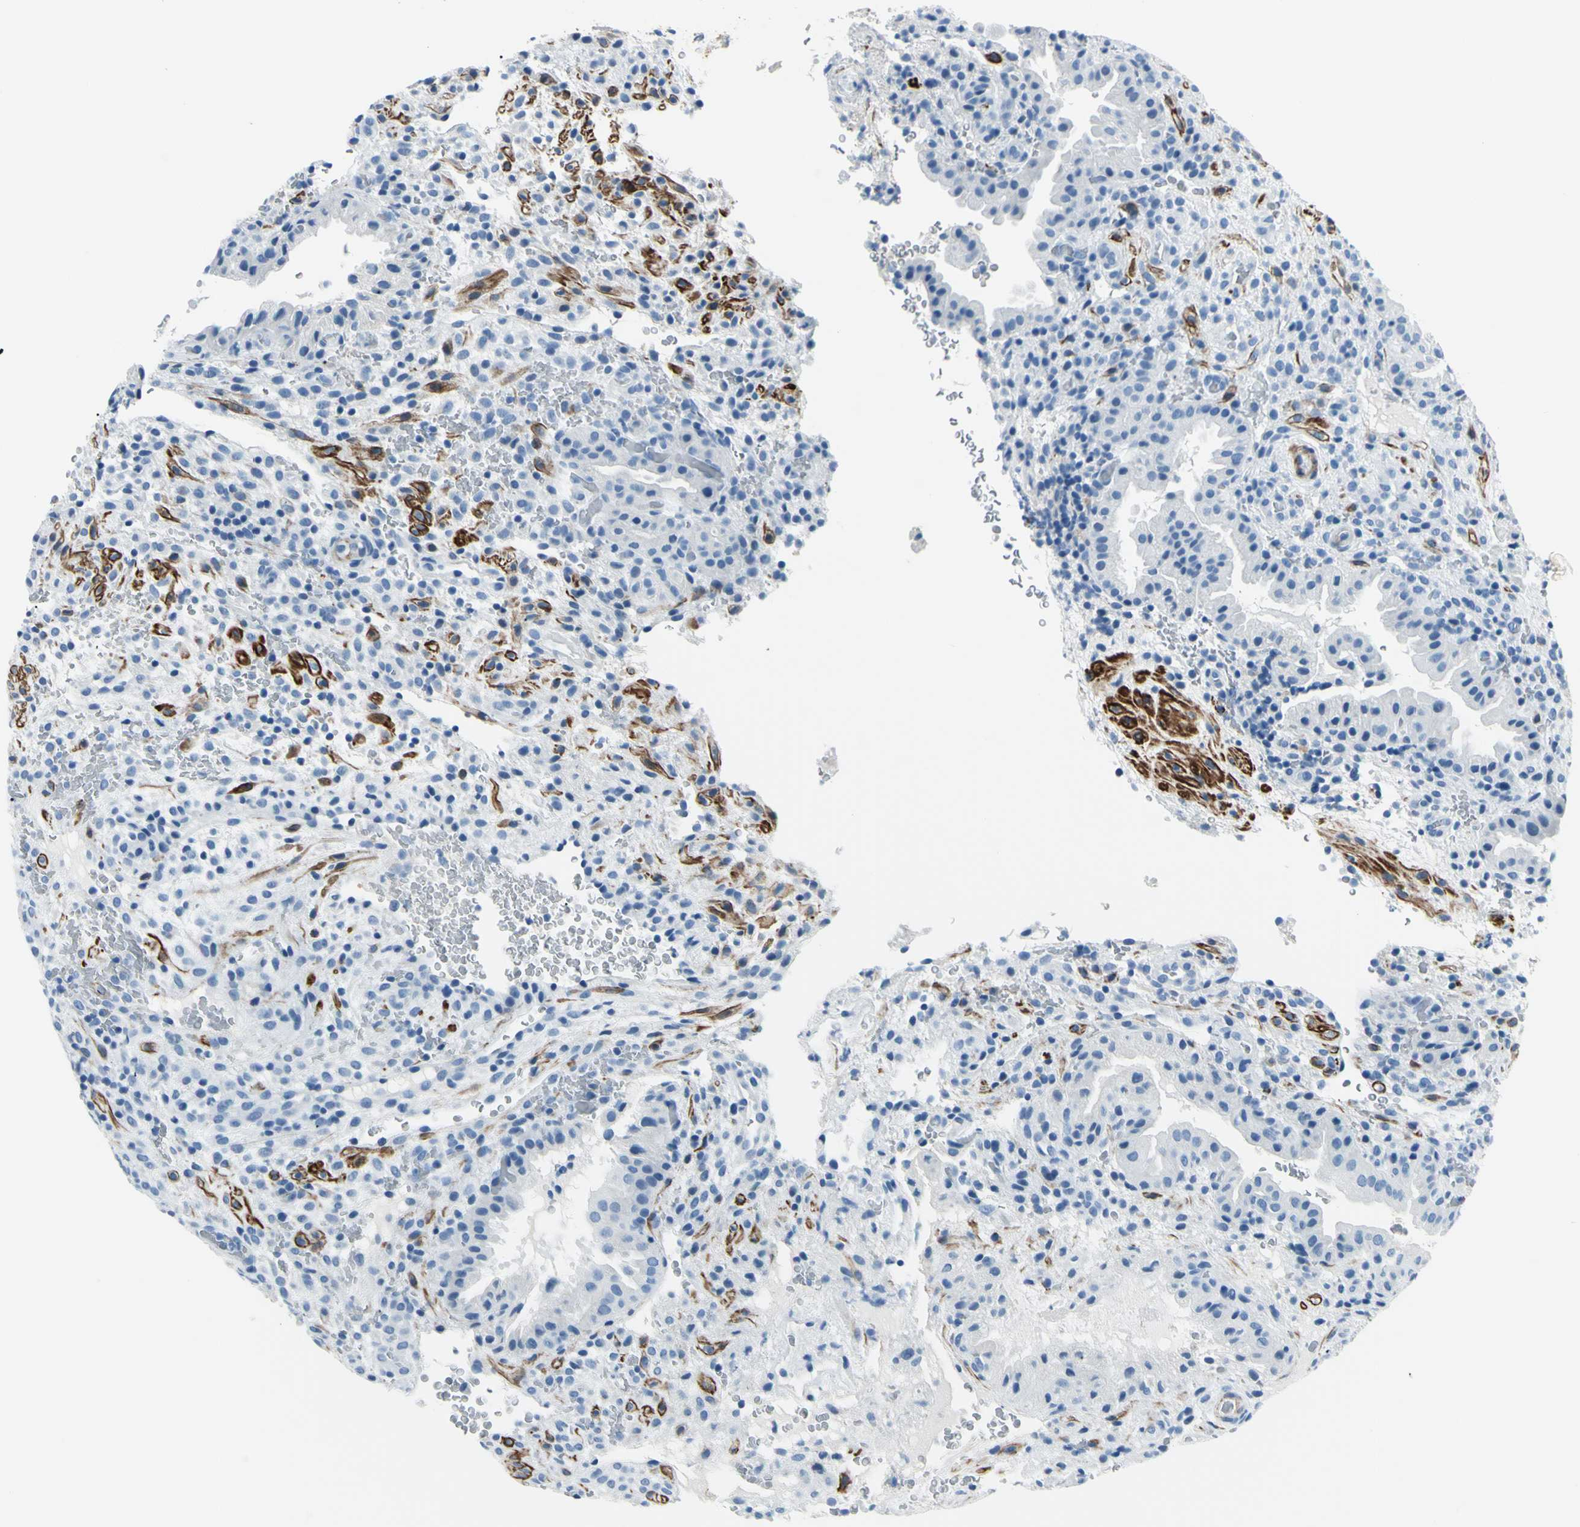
{"staining": {"intensity": "negative", "quantity": "none", "location": "none"}, "tissue": "placenta", "cell_type": "Decidual cells", "image_type": "normal", "snomed": [{"axis": "morphology", "description": "Normal tissue, NOS"}, {"axis": "topography", "description": "Placenta"}], "caption": "Decidual cells show no significant protein staining in normal placenta. (Immunohistochemistry (ihc), brightfield microscopy, high magnification).", "gene": "CDH15", "patient": {"sex": "female", "age": 19}}